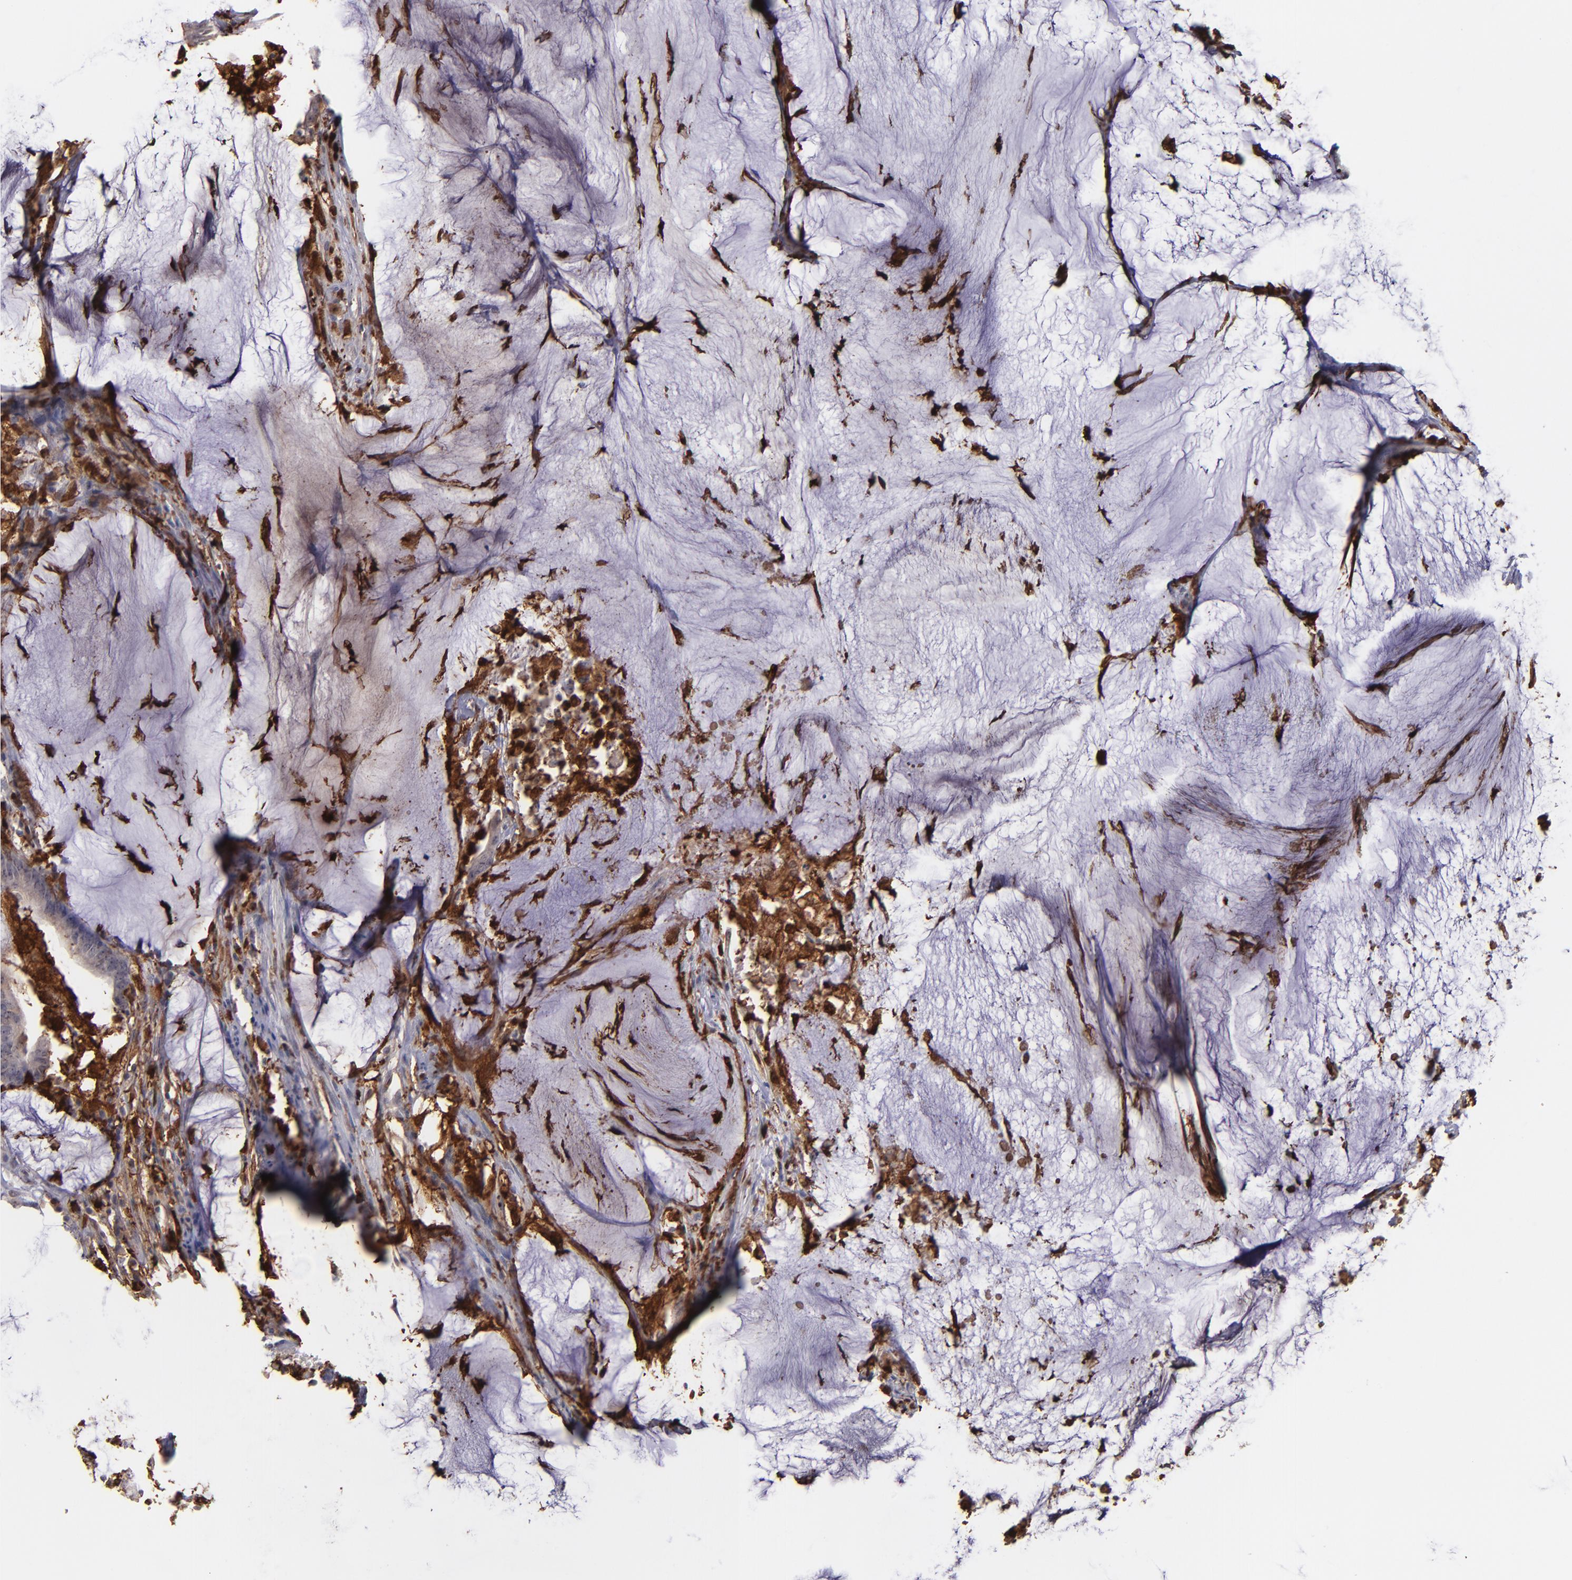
{"staining": {"intensity": "negative", "quantity": "none", "location": "none"}, "tissue": "colorectal cancer", "cell_type": "Tumor cells", "image_type": "cancer", "snomed": [{"axis": "morphology", "description": "Adenocarcinoma, NOS"}, {"axis": "topography", "description": "Rectum"}], "caption": "Colorectal adenocarcinoma was stained to show a protein in brown. There is no significant positivity in tumor cells.", "gene": "NCF2", "patient": {"sex": "female", "age": 66}}